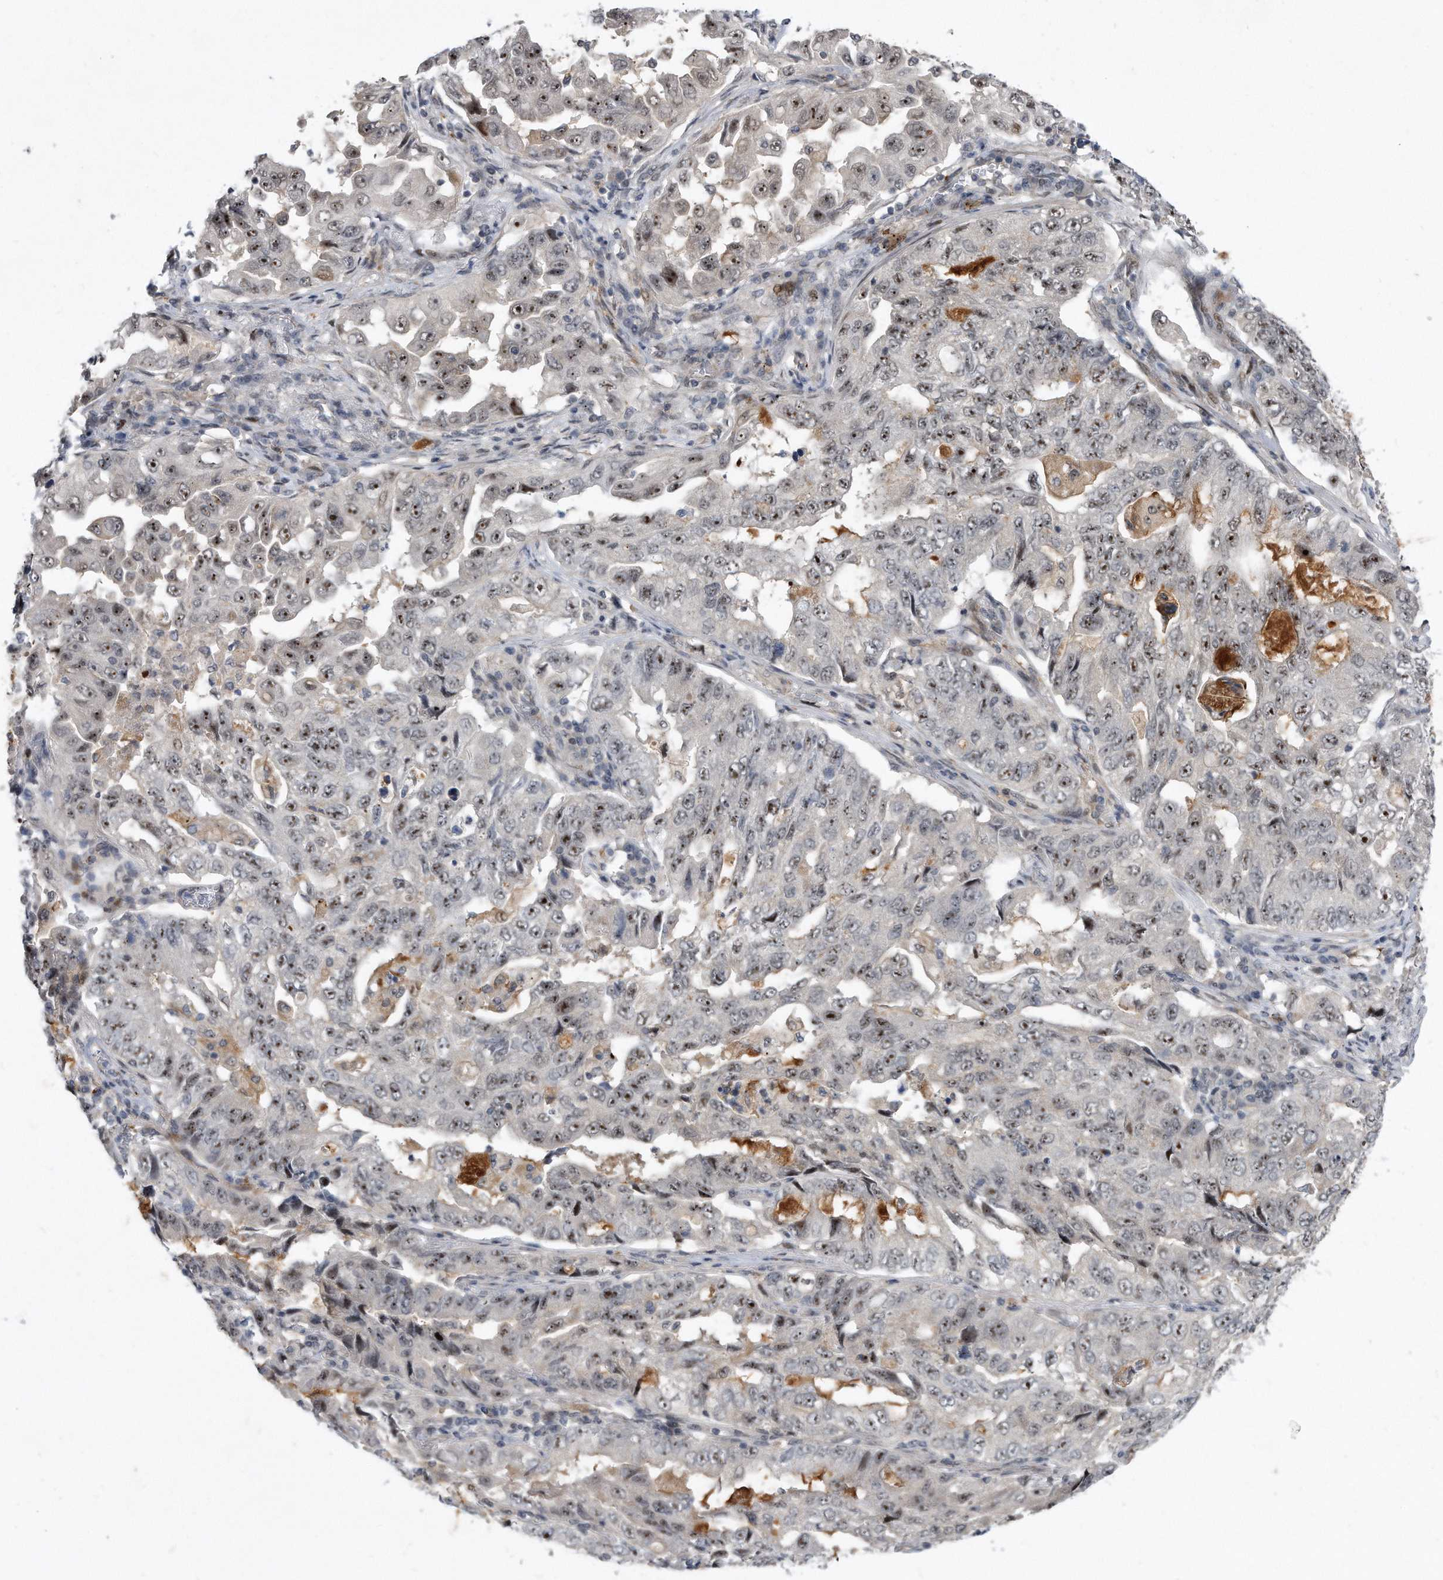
{"staining": {"intensity": "moderate", "quantity": "25%-75%", "location": "nuclear"}, "tissue": "lung cancer", "cell_type": "Tumor cells", "image_type": "cancer", "snomed": [{"axis": "morphology", "description": "Adenocarcinoma, NOS"}, {"axis": "topography", "description": "Lung"}], "caption": "A photomicrograph of human lung cancer stained for a protein shows moderate nuclear brown staining in tumor cells.", "gene": "PGBD2", "patient": {"sex": "female", "age": 51}}